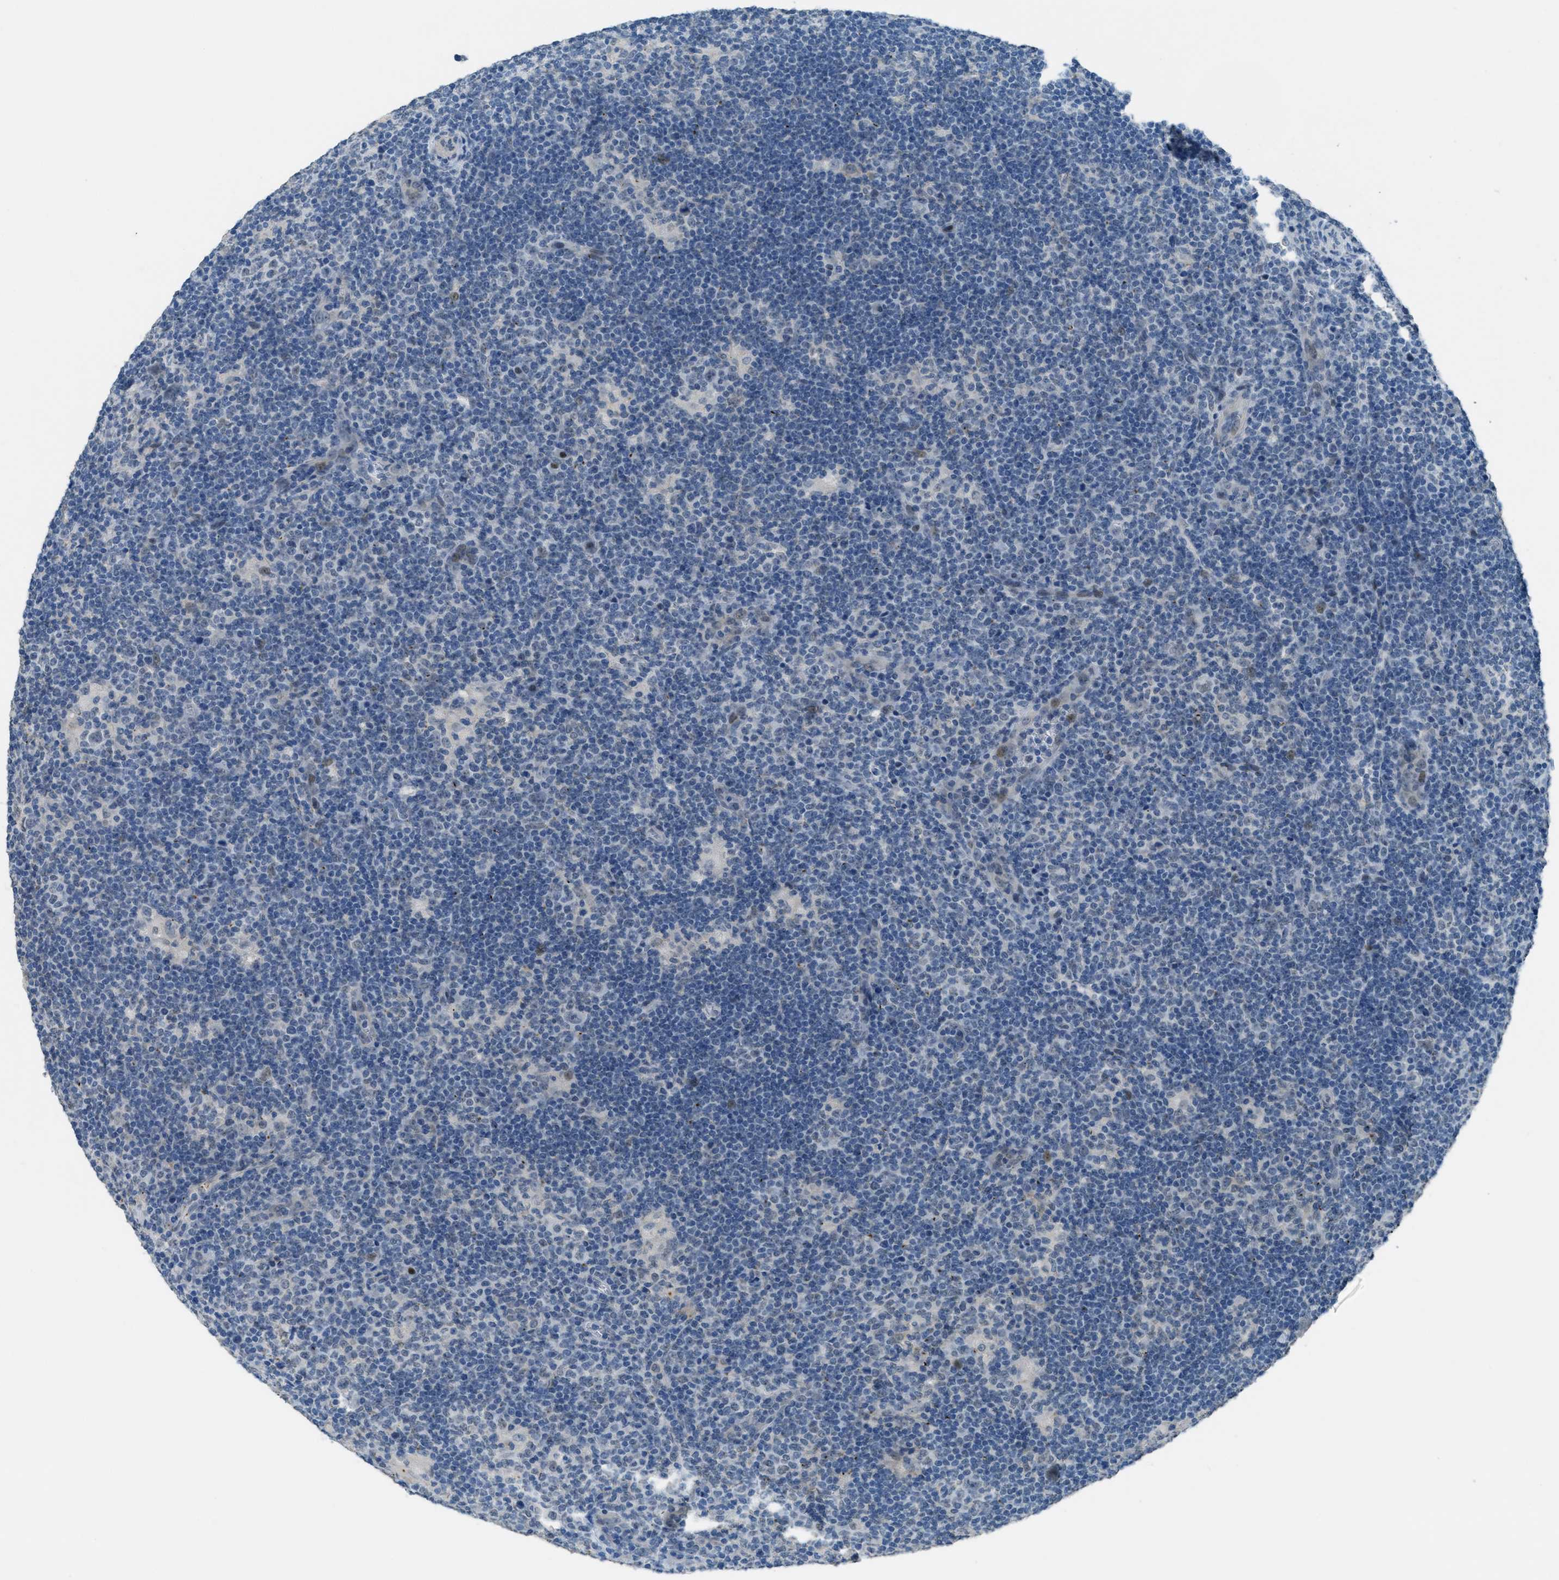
{"staining": {"intensity": "weak", "quantity": ">75%", "location": "nuclear"}, "tissue": "lymphoma", "cell_type": "Tumor cells", "image_type": "cancer", "snomed": [{"axis": "morphology", "description": "Hodgkin's disease, NOS"}, {"axis": "topography", "description": "Lymph node"}], "caption": "An immunohistochemistry micrograph of tumor tissue is shown. Protein staining in brown shows weak nuclear positivity in Hodgkin's disease within tumor cells. The staining is performed using DAB (3,3'-diaminobenzidine) brown chromogen to label protein expression. The nuclei are counter-stained blue using hematoxylin.", "gene": "TTC13", "patient": {"sex": "female", "age": 57}}